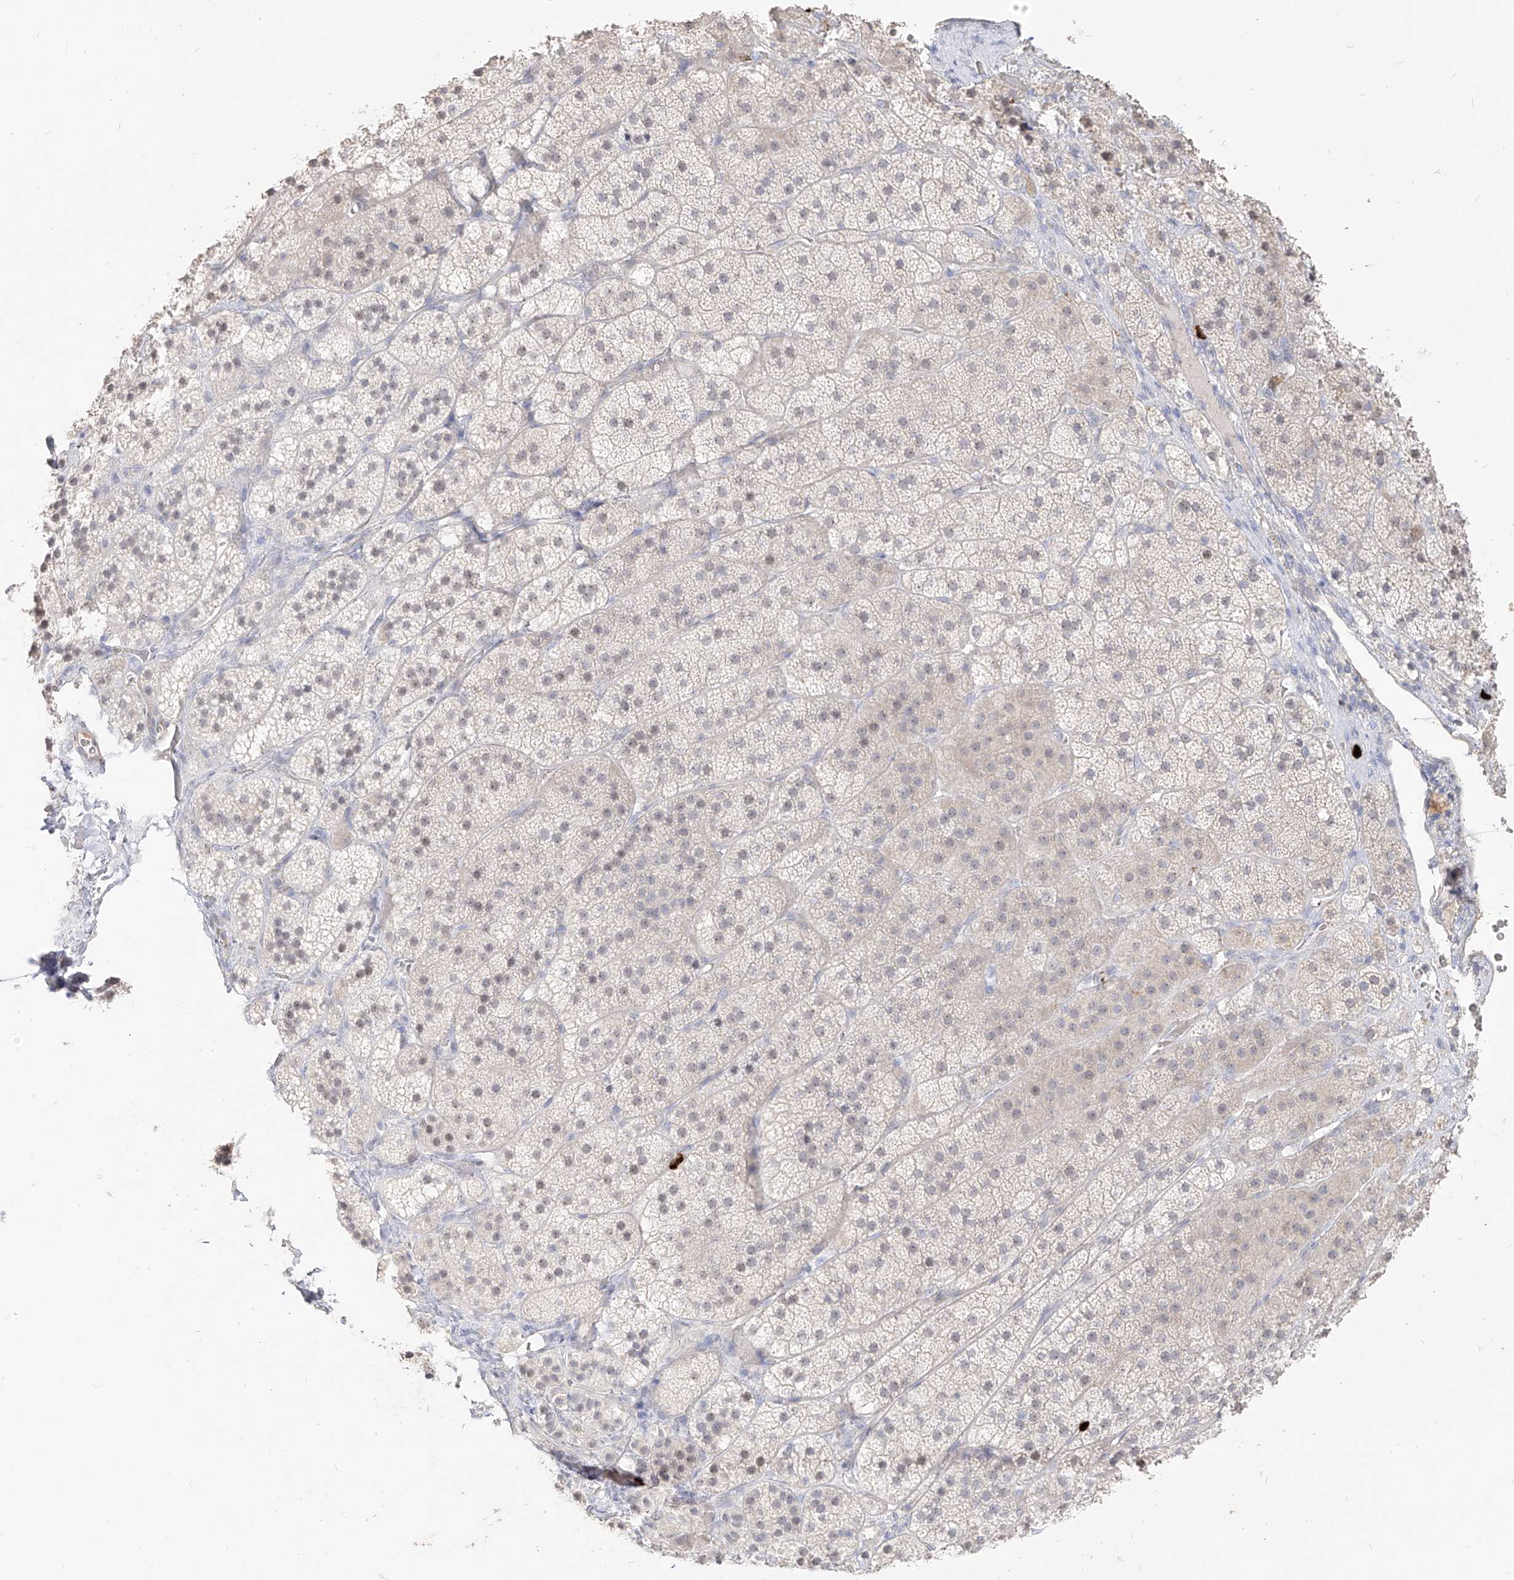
{"staining": {"intensity": "weak", "quantity": "<25%", "location": "nuclear"}, "tissue": "adrenal gland", "cell_type": "Glandular cells", "image_type": "normal", "snomed": [{"axis": "morphology", "description": "Normal tissue, NOS"}, {"axis": "topography", "description": "Adrenal gland"}], "caption": "This is a image of IHC staining of unremarkable adrenal gland, which shows no expression in glandular cells. (DAB immunohistochemistry with hematoxylin counter stain).", "gene": "ZNF227", "patient": {"sex": "female", "age": 44}}